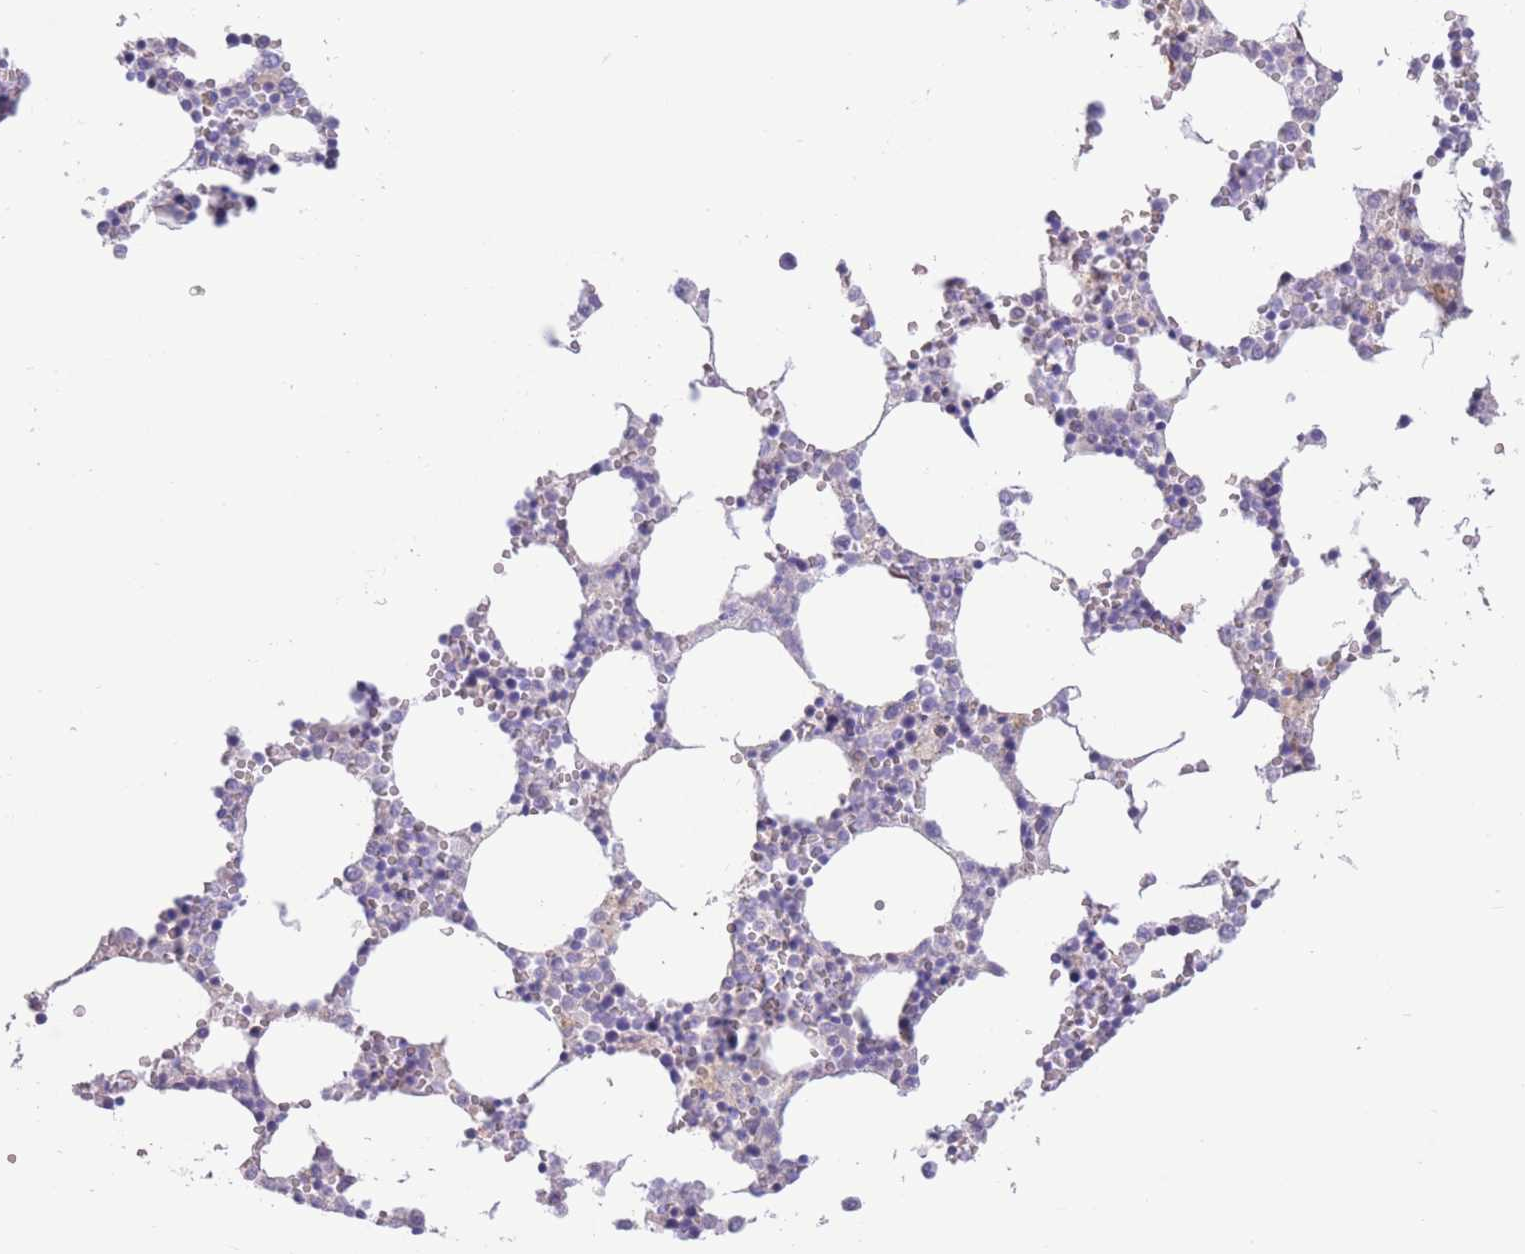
{"staining": {"intensity": "negative", "quantity": "none", "location": "none"}, "tissue": "bone marrow", "cell_type": "Hematopoietic cells", "image_type": "normal", "snomed": [{"axis": "morphology", "description": "Normal tissue, NOS"}, {"axis": "topography", "description": "Bone marrow"}], "caption": "DAB immunohistochemical staining of unremarkable human bone marrow shows no significant staining in hematopoietic cells. (DAB (3,3'-diaminobenzidine) immunohistochemistry, high magnification).", "gene": "FAH", "patient": {"sex": "female", "age": 64}}